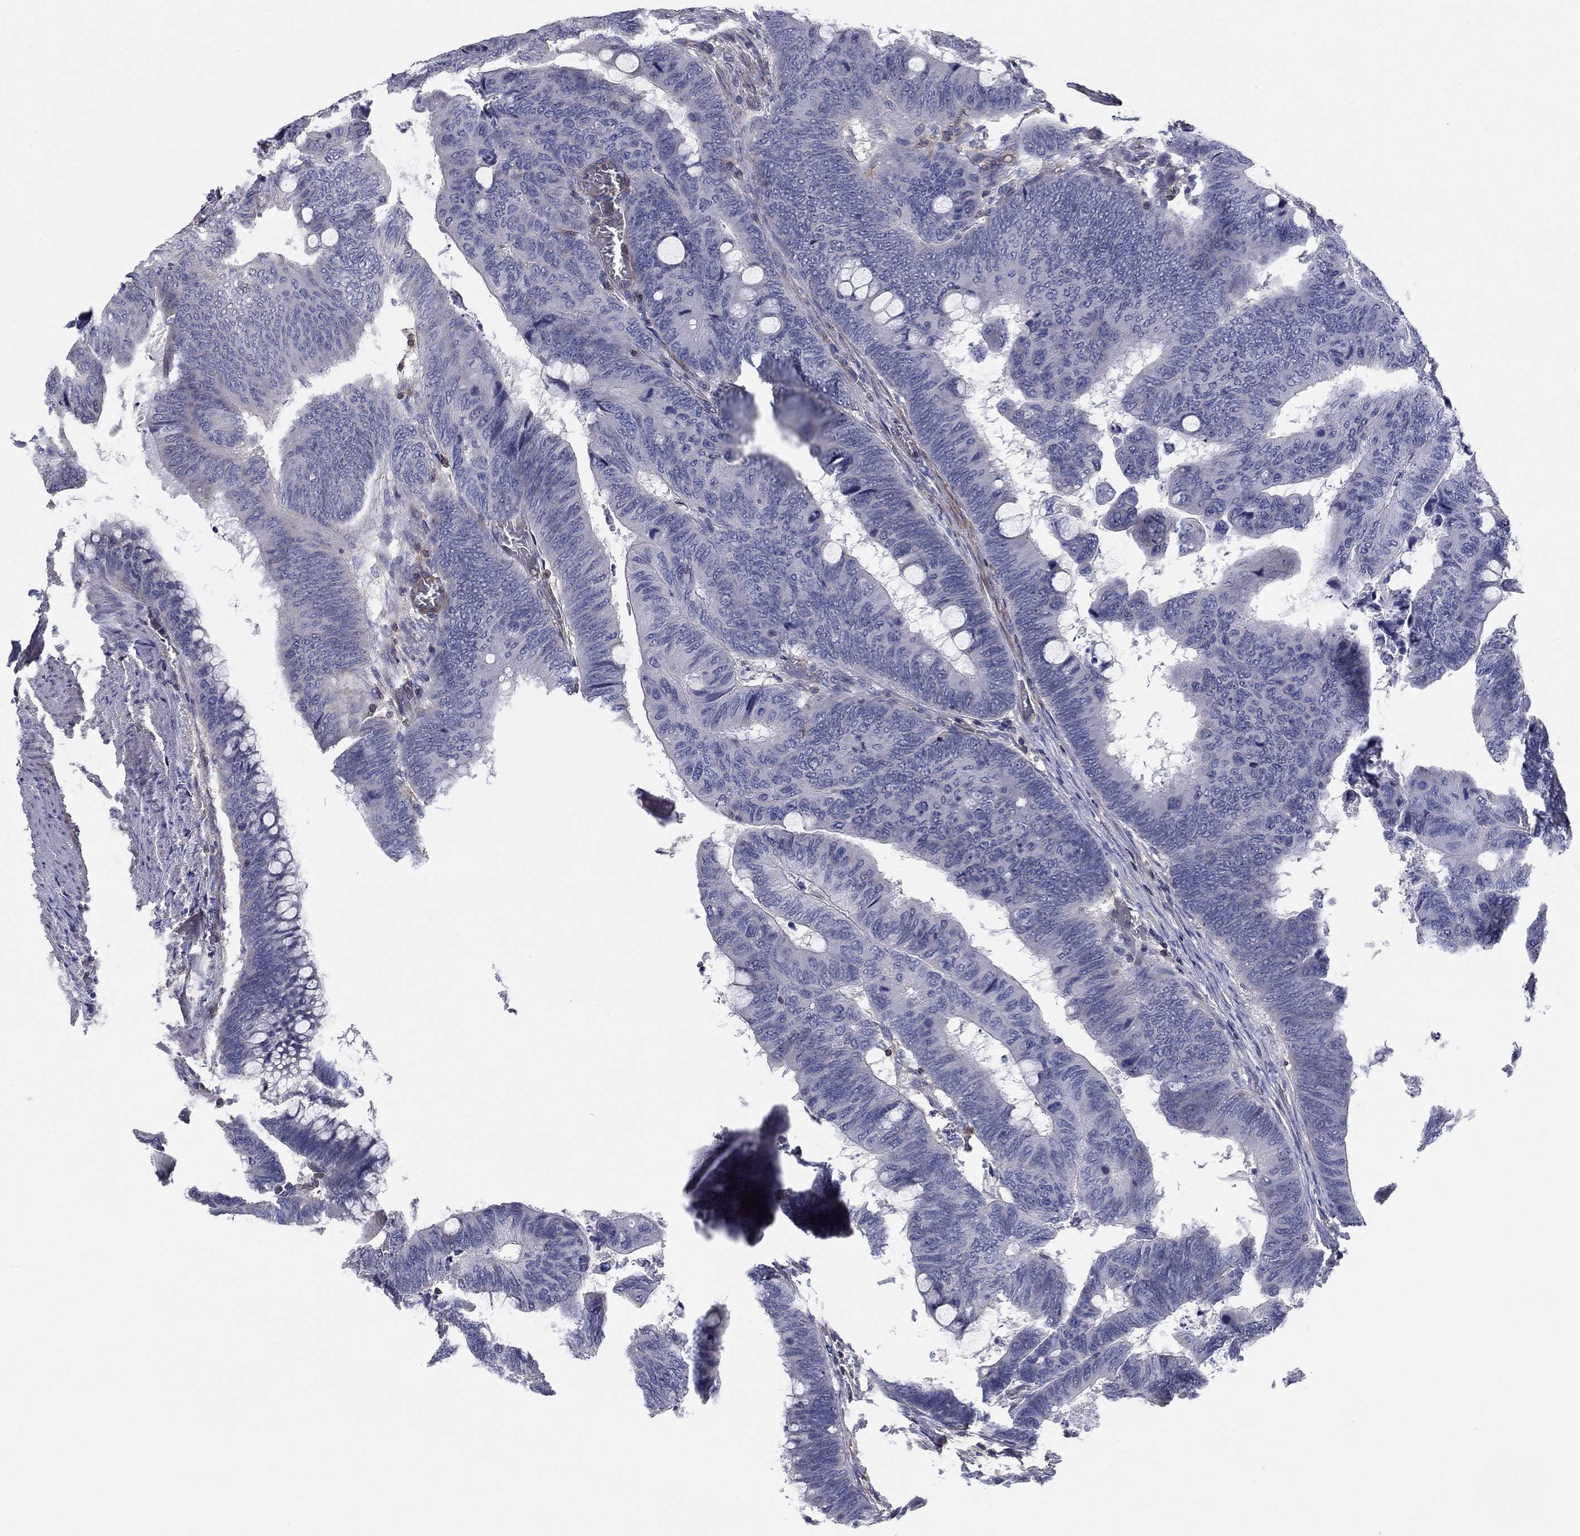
{"staining": {"intensity": "negative", "quantity": "none", "location": "none"}, "tissue": "colorectal cancer", "cell_type": "Tumor cells", "image_type": "cancer", "snomed": [{"axis": "morphology", "description": "Normal tissue, NOS"}, {"axis": "morphology", "description": "Adenocarcinoma, NOS"}, {"axis": "topography", "description": "Rectum"}, {"axis": "topography", "description": "Peripheral nerve tissue"}], "caption": "Human colorectal cancer stained for a protein using immunohistochemistry shows no positivity in tumor cells.", "gene": "PSD4", "patient": {"sex": "male", "age": 92}}